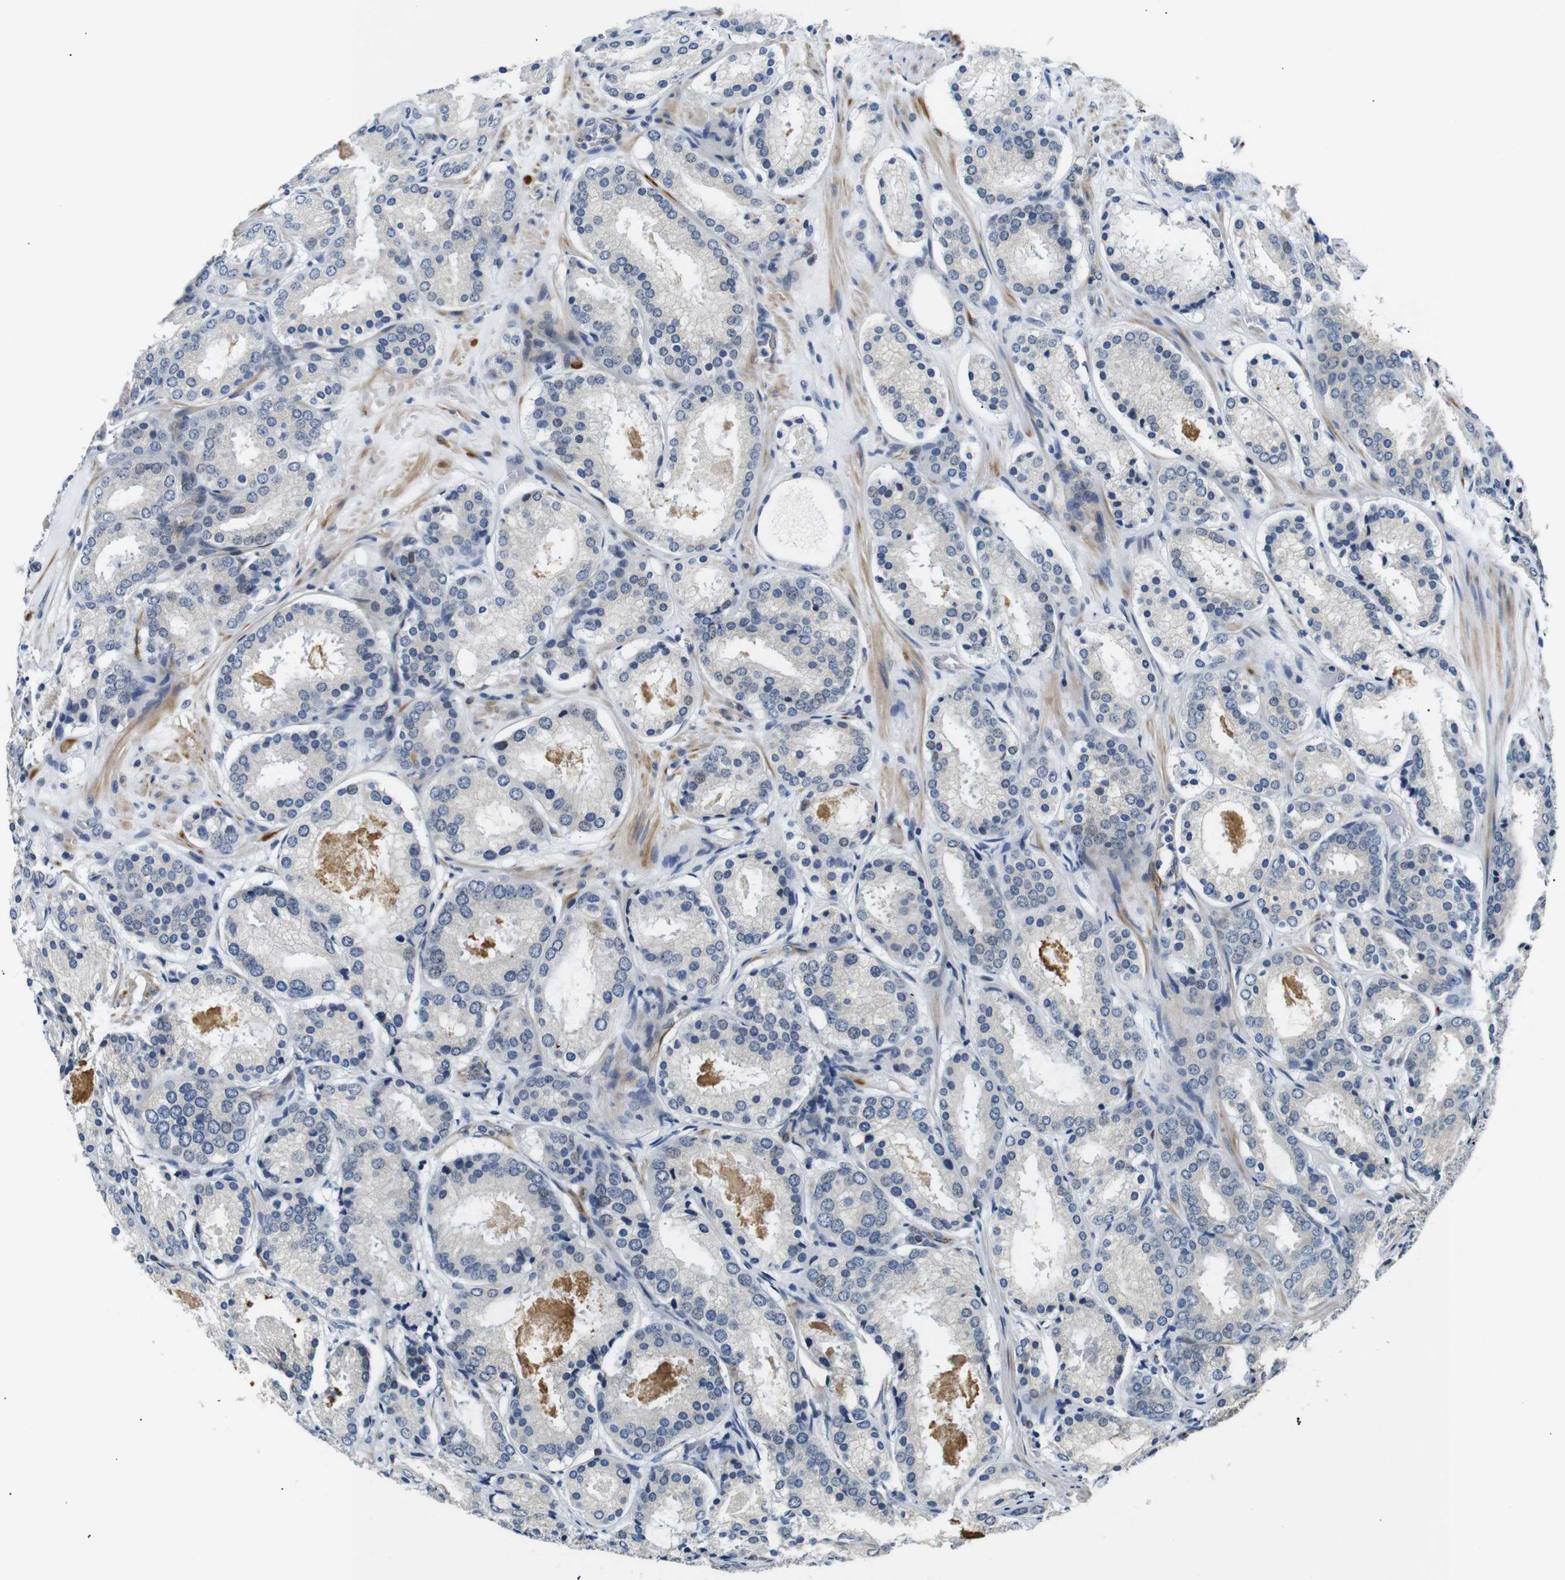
{"staining": {"intensity": "negative", "quantity": "none", "location": "none"}, "tissue": "prostate cancer", "cell_type": "Tumor cells", "image_type": "cancer", "snomed": [{"axis": "morphology", "description": "Adenocarcinoma, Low grade"}, {"axis": "topography", "description": "Prostate"}], "caption": "Prostate cancer was stained to show a protein in brown. There is no significant positivity in tumor cells. The staining was performed using DAB (3,3'-diaminobenzidine) to visualize the protein expression in brown, while the nuclei were stained in blue with hematoxylin (Magnification: 20x).", "gene": "TAFA1", "patient": {"sex": "male", "age": 69}}